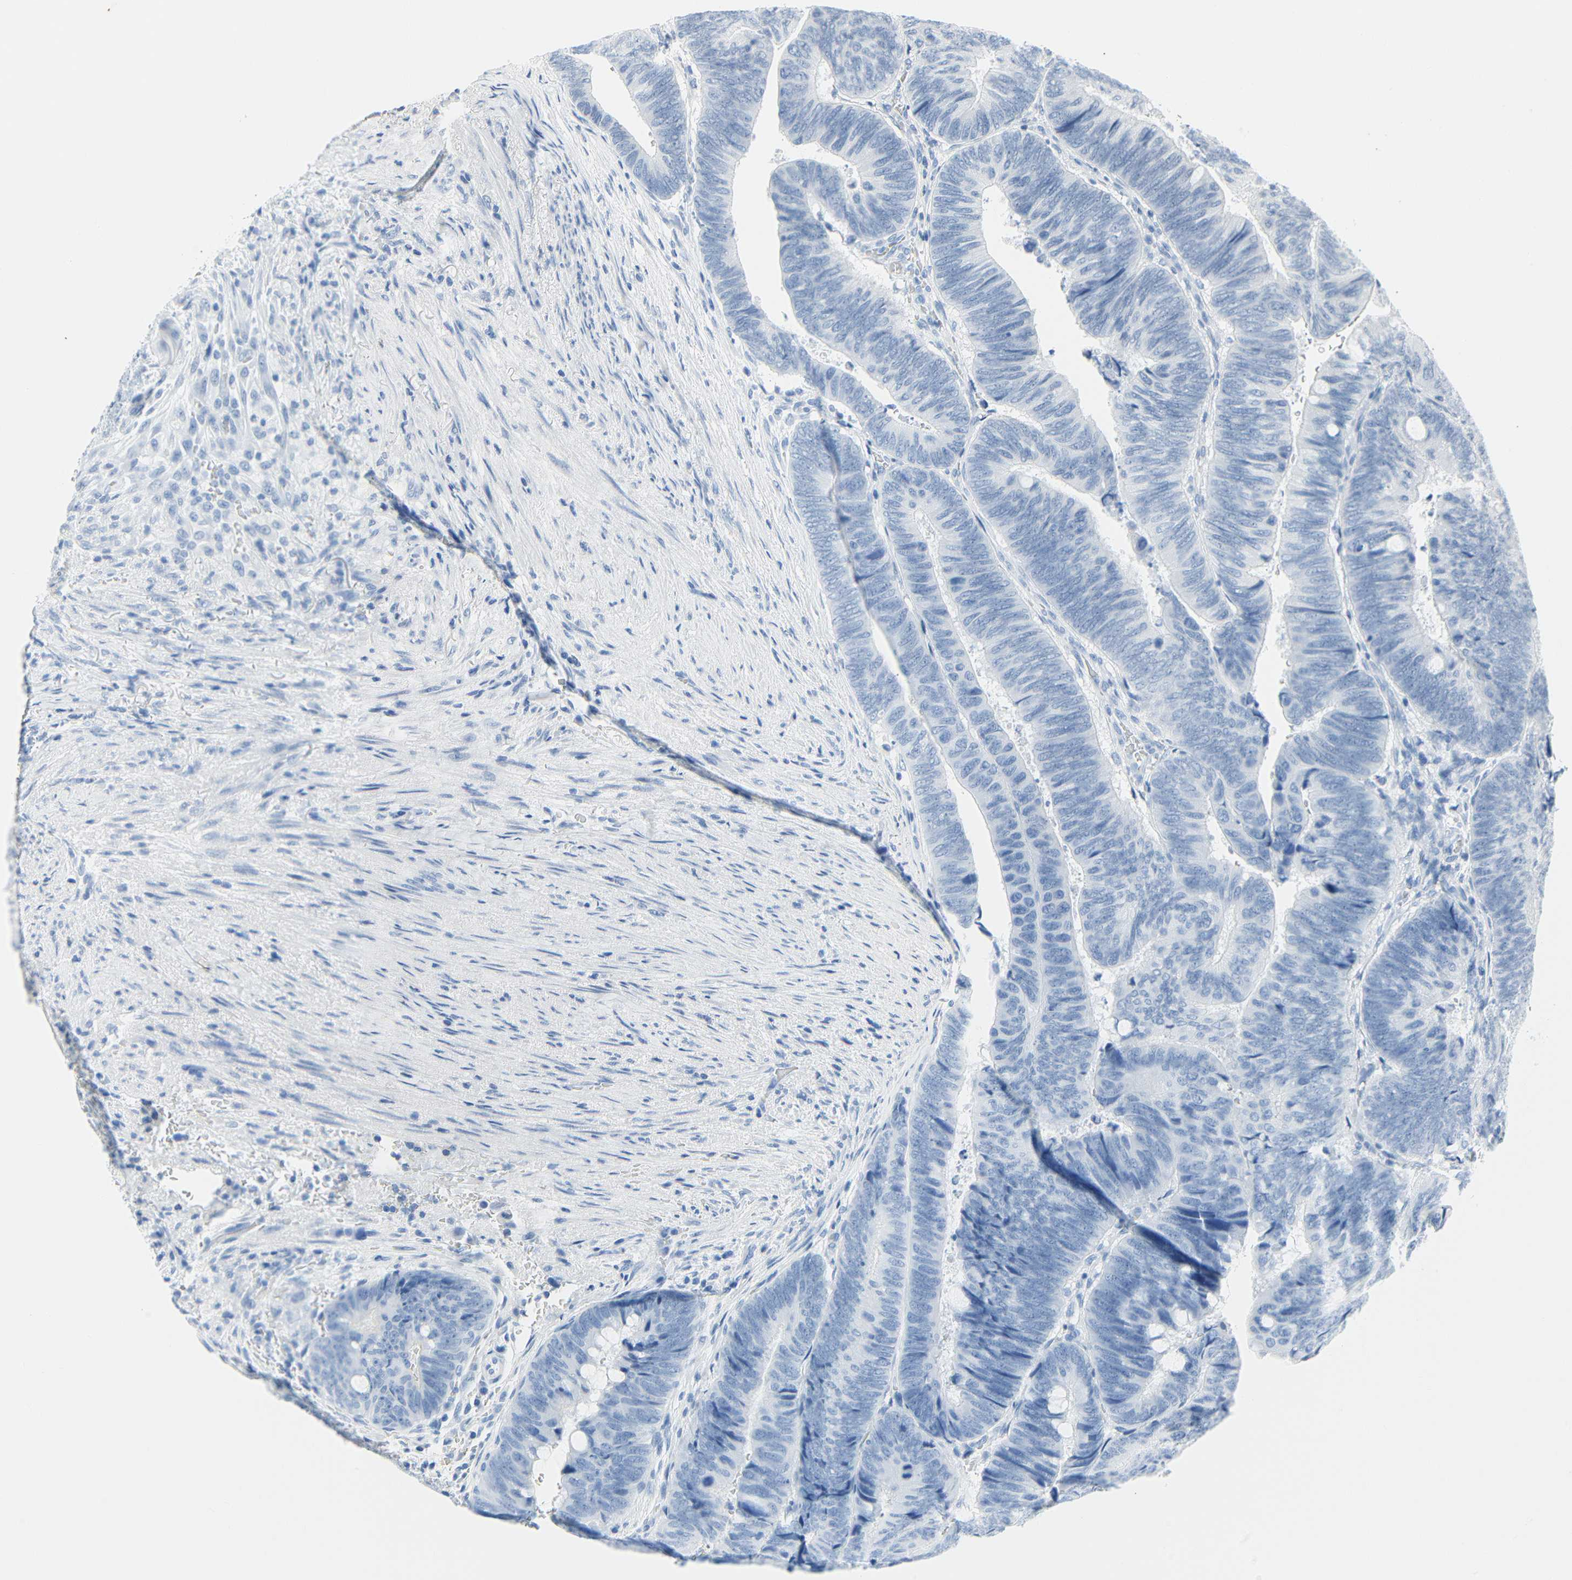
{"staining": {"intensity": "negative", "quantity": "none", "location": "none"}, "tissue": "colorectal cancer", "cell_type": "Tumor cells", "image_type": "cancer", "snomed": [{"axis": "morphology", "description": "Normal tissue, NOS"}, {"axis": "morphology", "description": "Adenocarcinoma, NOS"}, {"axis": "topography", "description": "Rectum"}, {"axis": "topography", "description": "Peripheral nerve tissue"}], "caption": "The IHC photomicrograph has no significant expression in tumor cells of colorectal cancer tissue.", "gene": "IMPG2", "patient": {"sex": "male", "age": 92}}